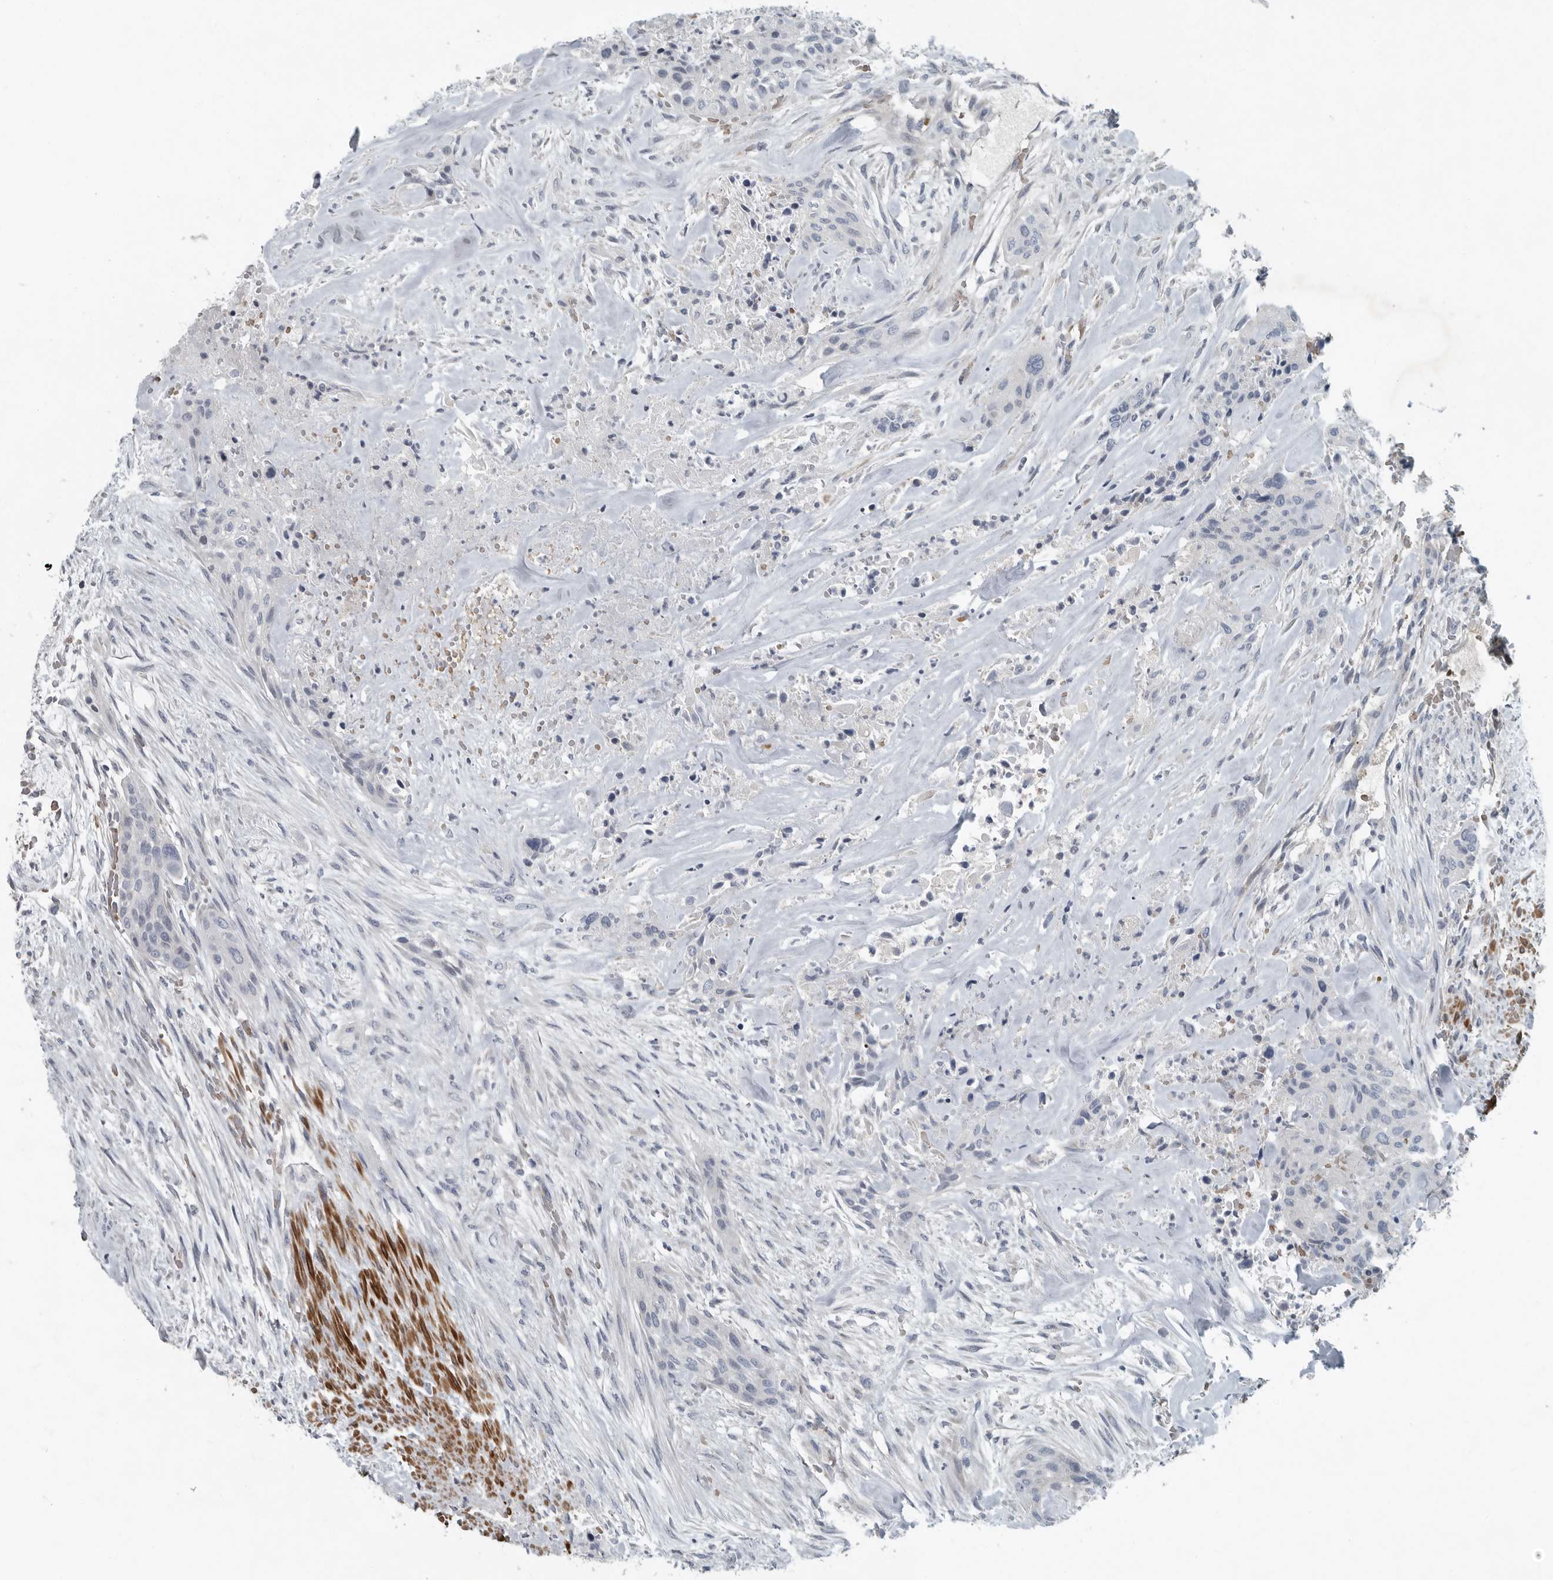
{"staining": {"intensity": "negative", "quantity": "none", "location": "none"}, "tissue": "urothelial cancer", "cell_type": "Tumor cells", "image_type": "cancer", "snomed": [{"axis": "morphology", "description": "Urothelial carcinoma, High grade"}, {"axis": "topography", "description": "Urinary bladder"}], "caption": "Human urothelial cancer stained for a protein using immunohistochemistry (IHC) reveals no positivity in tumor cells.", "gene": "MPP3", "patient": {"sex": "male", "age": 35}}